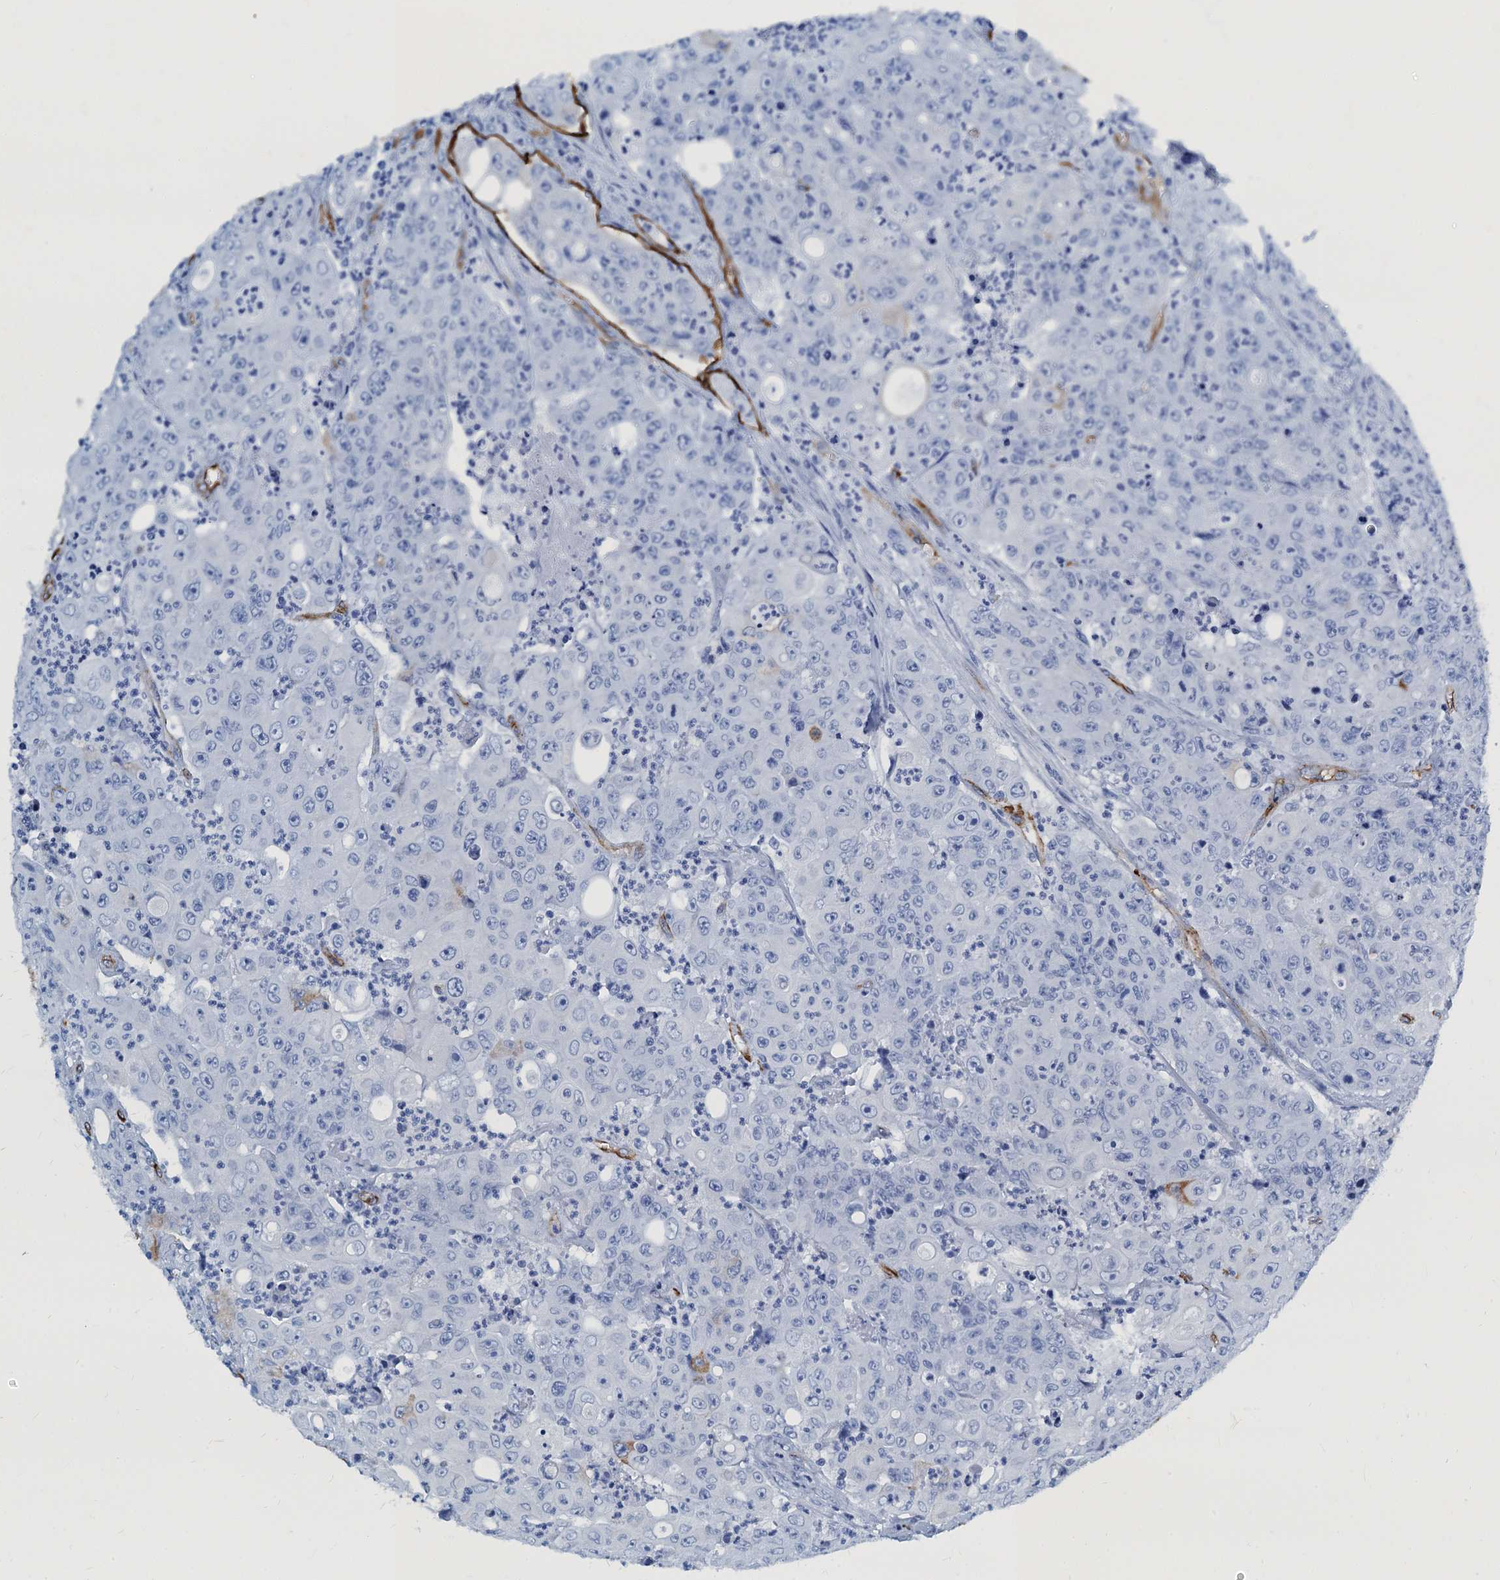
{"staining": {"intensity": "negative", "quantity": "none", "location": "none"}, "tissue": "colorectal cancer", "cell_type": "Tumor cells", "image_type": "cancer", "snomed": [{"axis": "morphology", "description": "Adenocarcinoma, NOS"}, {"axis": "topography", "description": "Colon"}], "caption": "This is an immunohistochemistry (IHC) histopathology image of human colorectal adenocarcinoma. There is no staining in tumor cells.", "gene": "CAVIN2", "patient": {"sex": "male", "age": 51}}